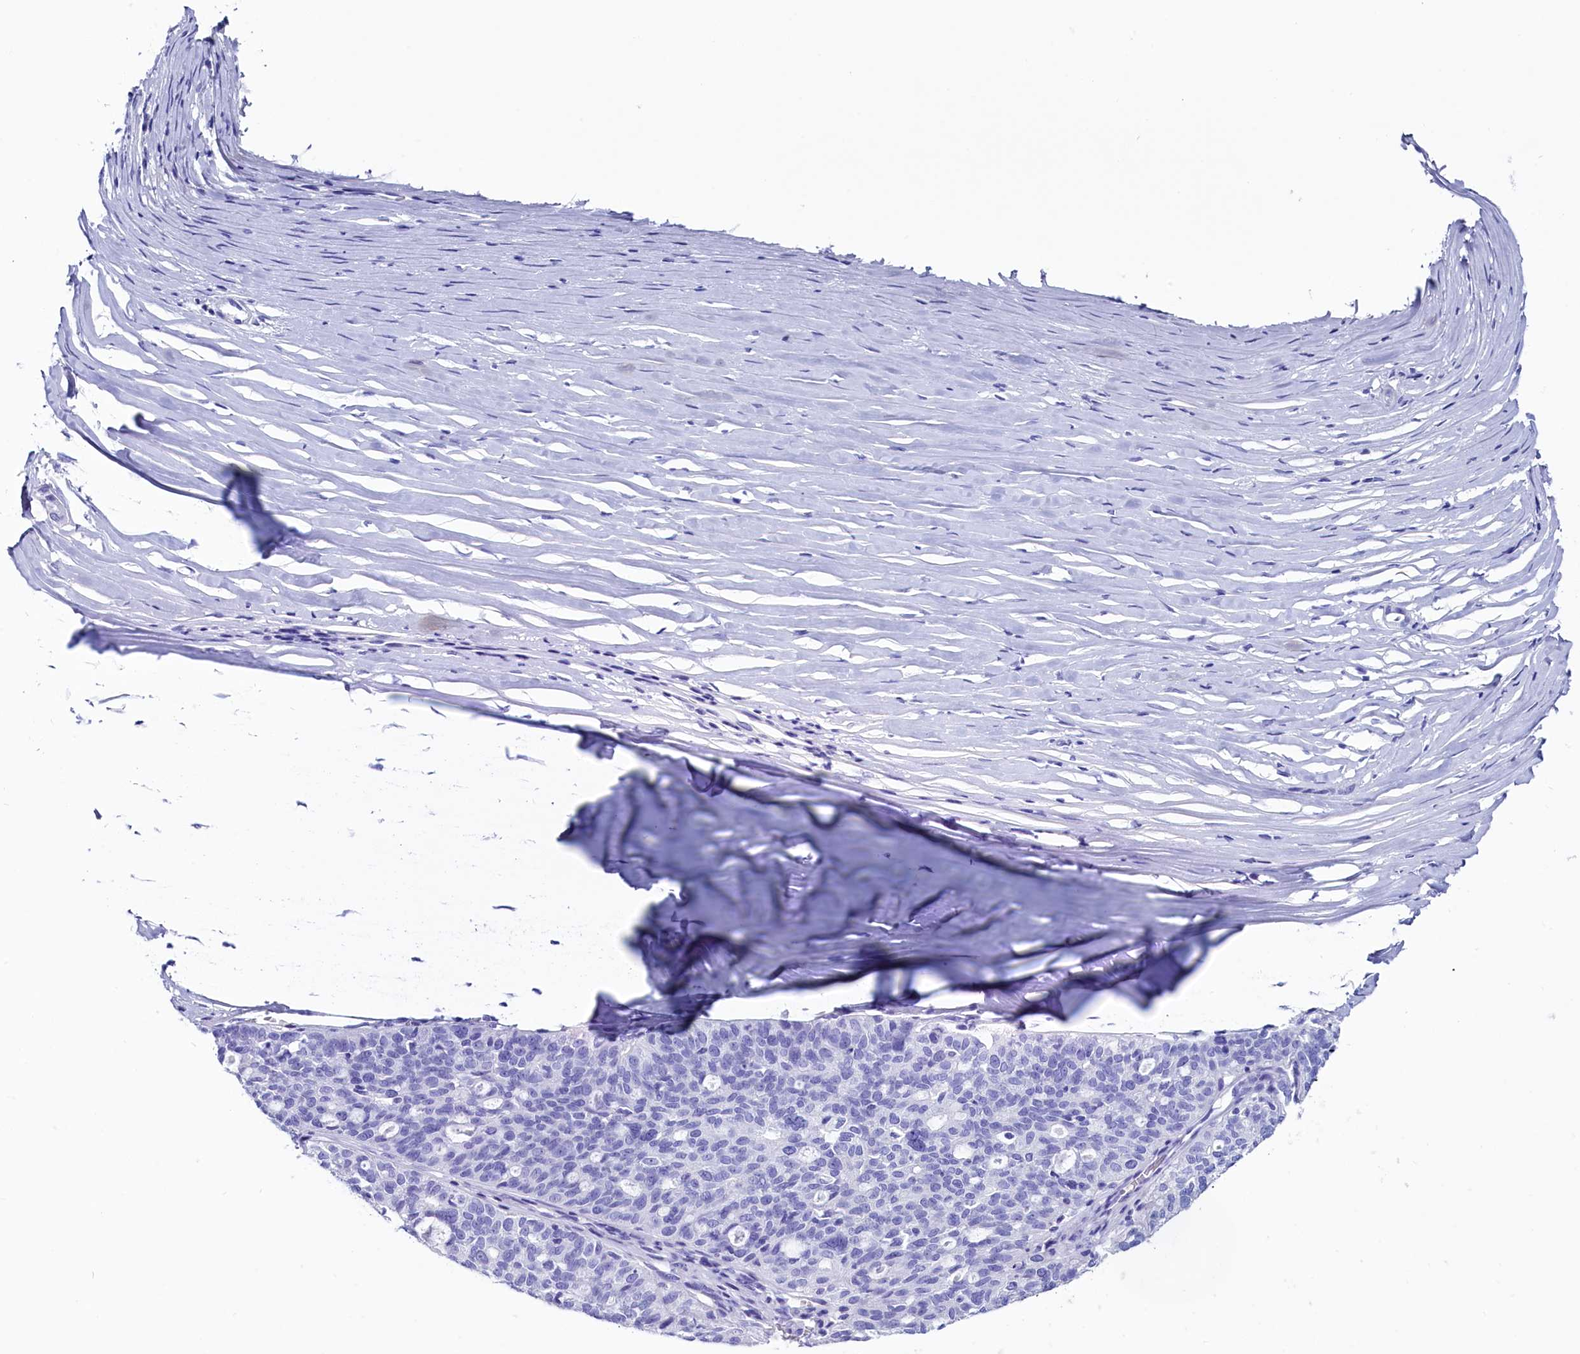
{"staining": {"intensity": "negative", "quantity": "none", "location": "none"}, "tissue": "ovarian cancer", "cell_type": "Tumor cells", "image_type": "cancer", "snomed": [{"axis": "morphology", "description": "Cystadenocarcinoma, serous, NOS"}, {"axis": "topography", "description": "Ovary"}], "caption": "Immunohistochemistry (IHC) photomicrograph of ovarian cancer (serous cystadenocarcinoma) stained for a protein (brown), which demonstrates no staining in tumor cells.", "gene": "ANKRD29", "patient": {"sex": "female", "age": 59}}